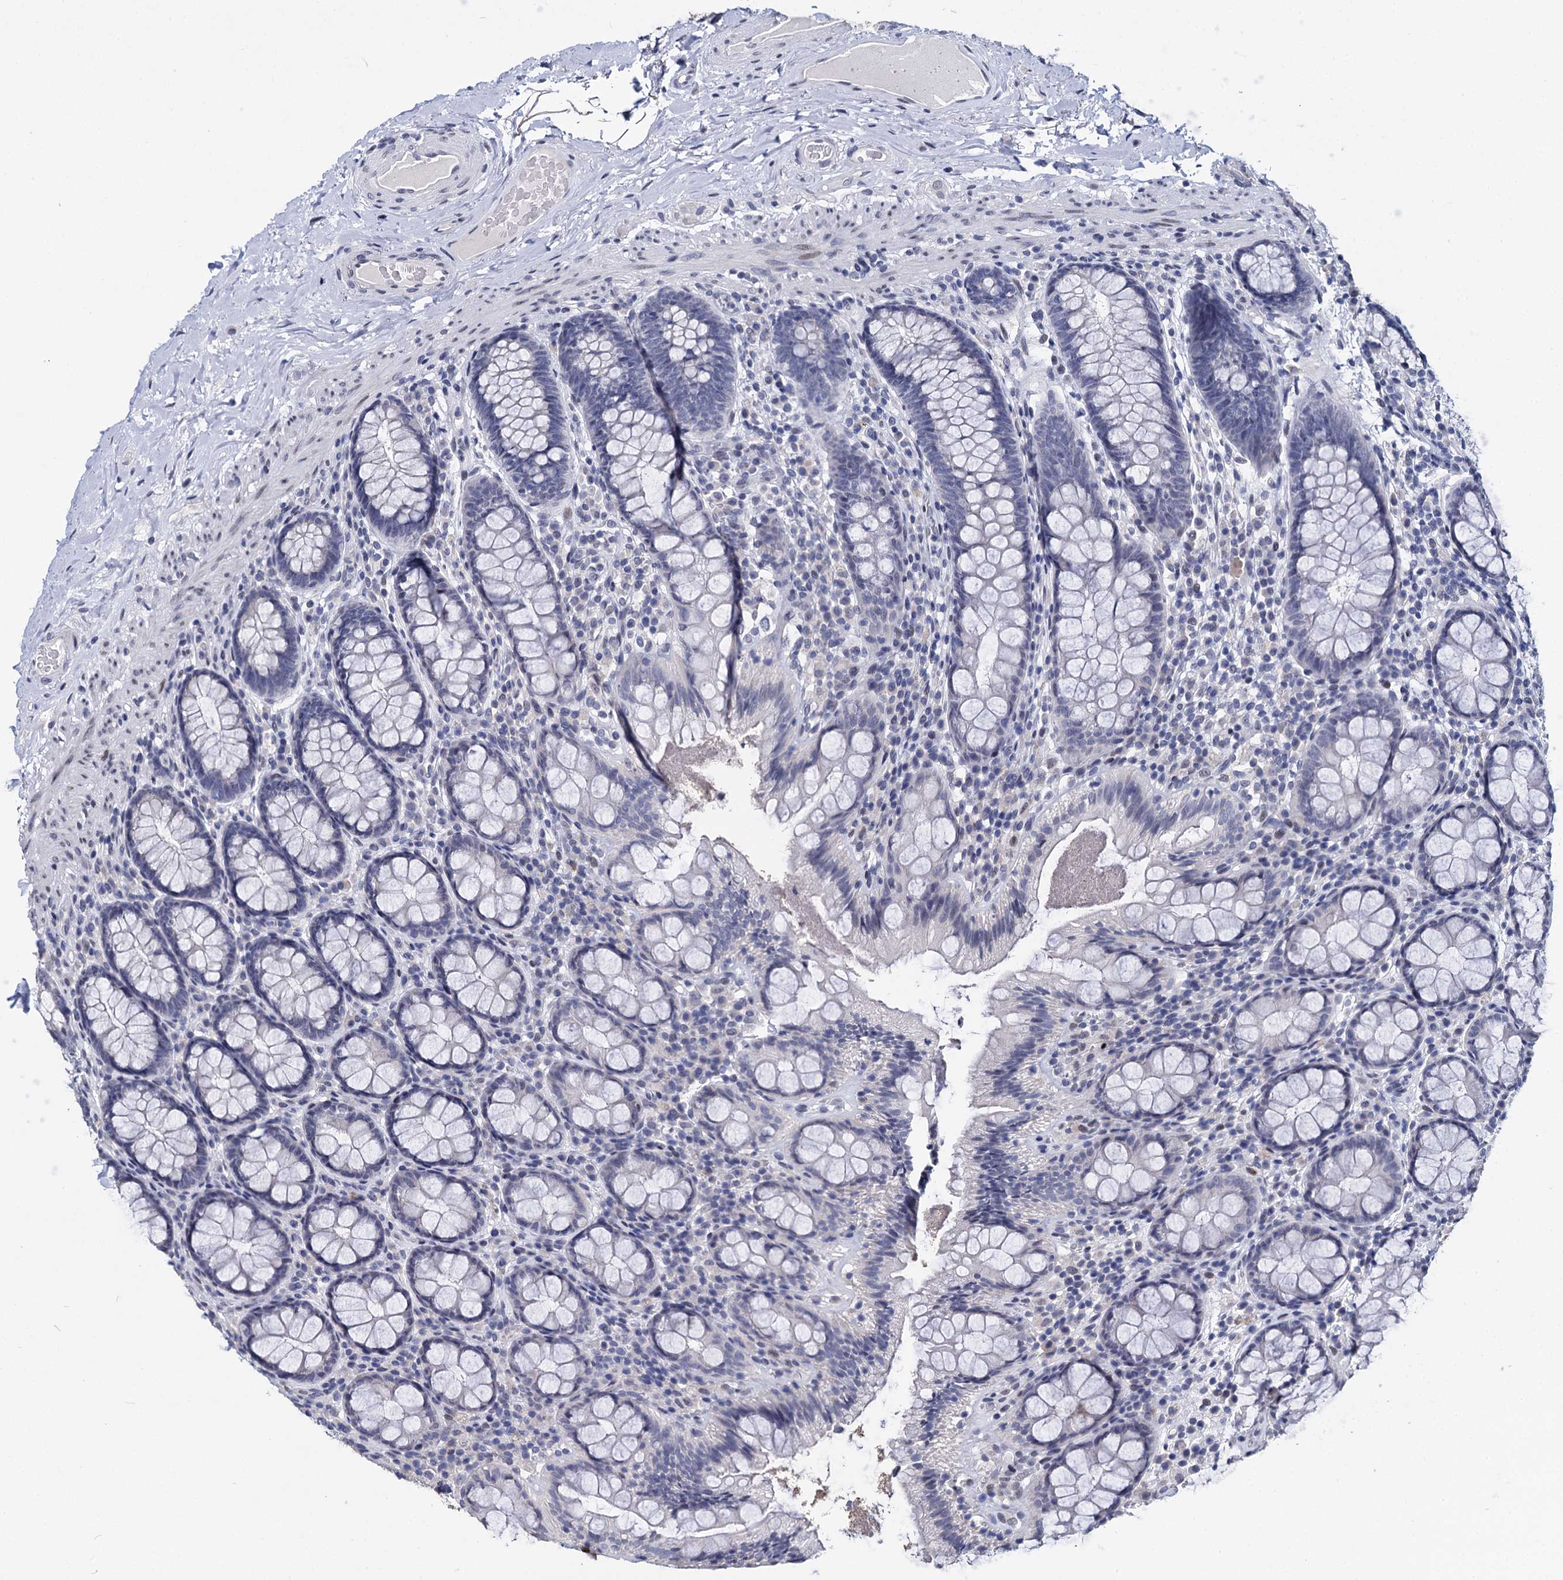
{"staining": {"intensity": "negative", "quantity": "none", "location": "none"}, "tissue": "rectum", "cell_type": "Glandular cells", "image_type": "normal", "snomed": [{"axis": "morphology", "description": "Normal tissue, NOS"}, {"axis": "topography", "description": "Rectum"}], "caption": "DAB (3,3'-diaminobenzidine) immunohistochemical staining of benign rectum shows no significant staining in glandular cells.", "gene": "MAGEA4", "patient": {"sex": "male", "age": 83}}